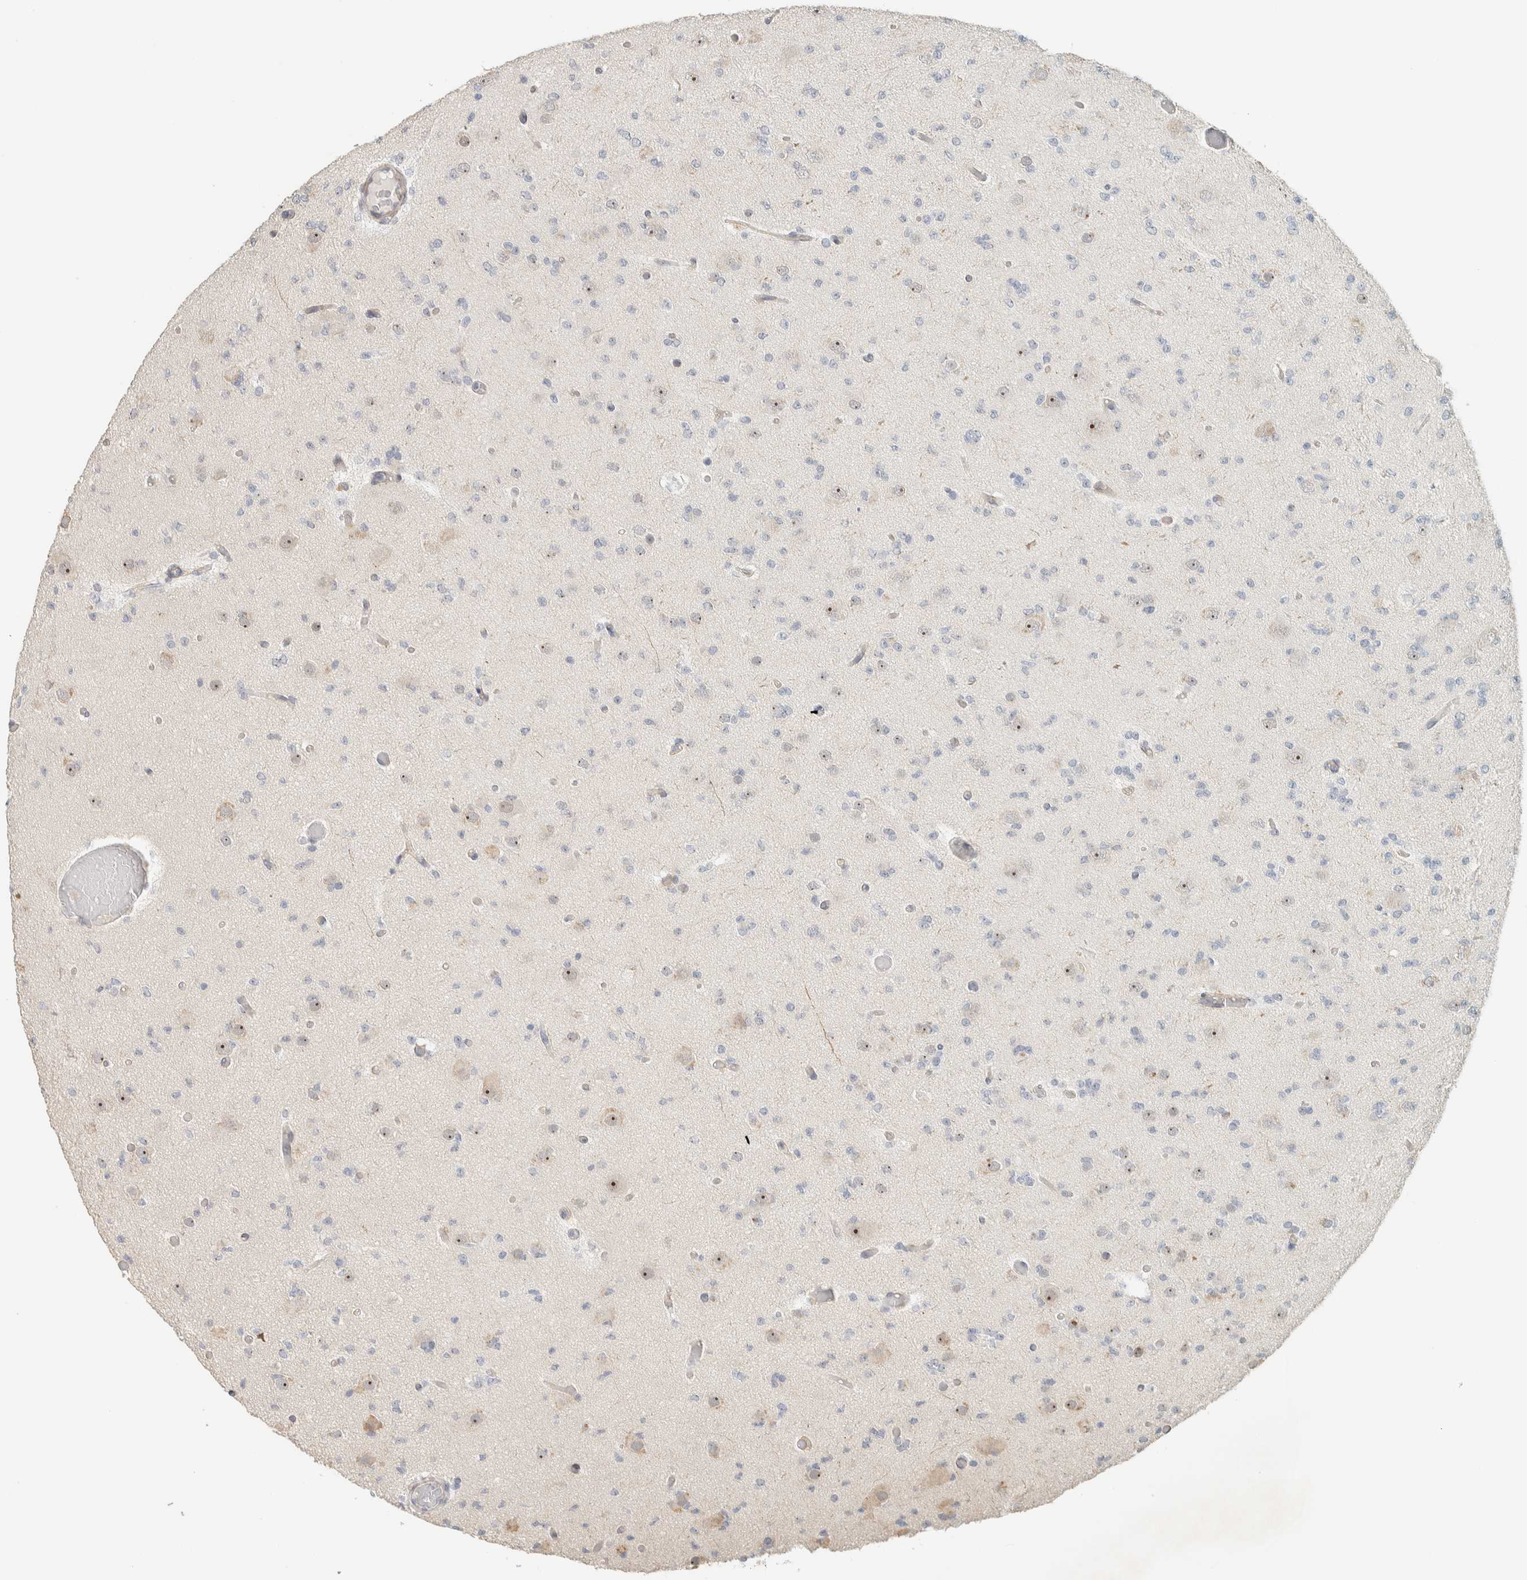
{"staining": {"intensity": "negative", "quantity": "none", "location": "none"}, "tissue": "glioma", "cell_type": "Tumor cells", "image_type": "cancer", "snomed": [{"axis": "morphology", "description": "Glioma, malignant, Low grade"}, {"axis": "topography", "description": "Brain"}], "caption": "Tumor cells are negative for protein expression in human glioma.", "gene": "KLHL40", "patient": {"sex": "female", "age": 22}}